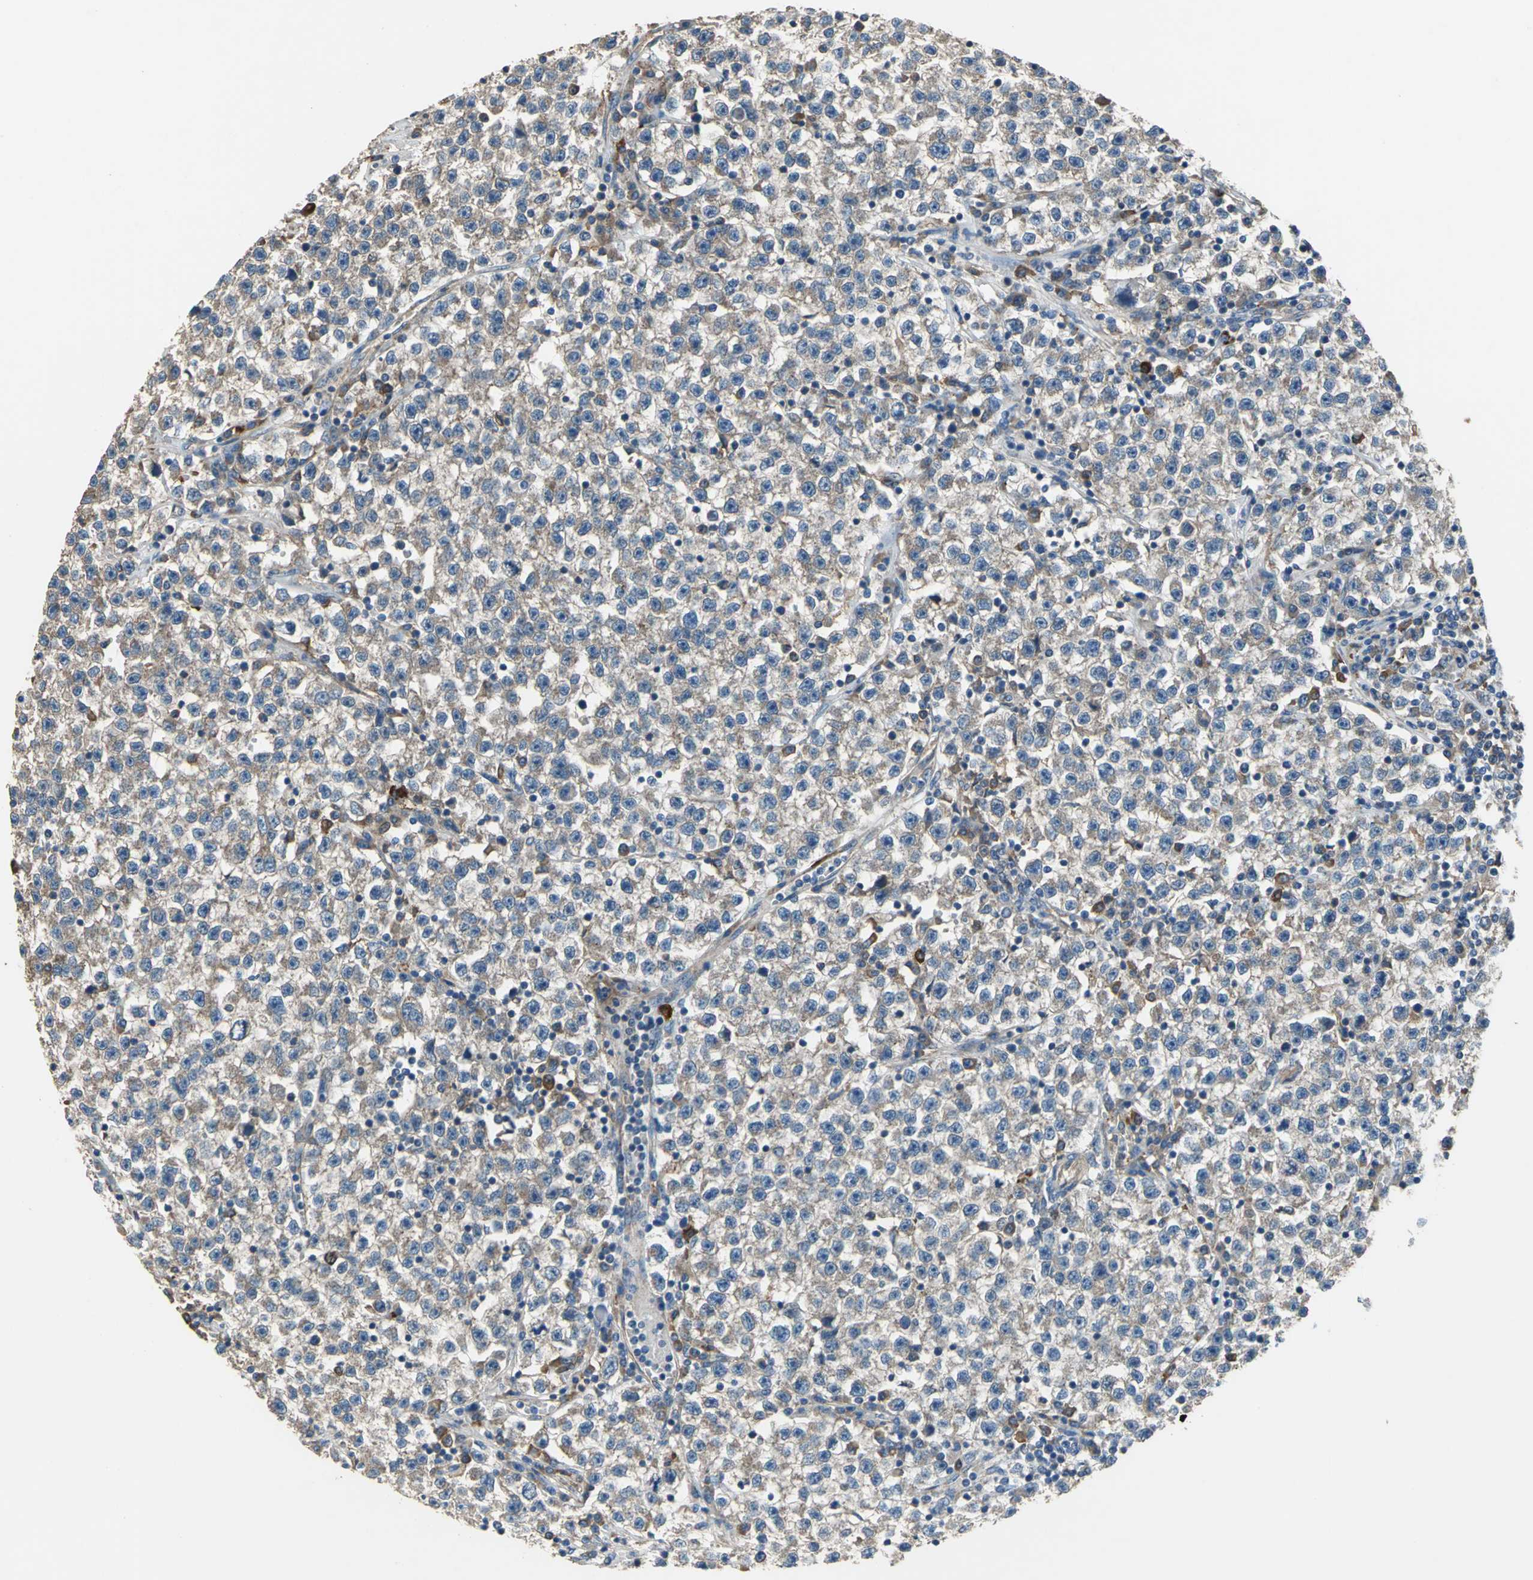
{"staining": {"intensity": "moderate", "quantity": ">75%", "location": "cytoplasmic/membranous"}, "tissue": "testis cancer", "cell_type": "Tumor cells", "image_type": "cancer", "snomed": [{"axis": "morphology", "description": "Seminoma, NOS"}, {"axis": "topography", "description": "Testis"}], "caption": "Testis cancer (seminoma) tissue displays moderate cytoplasmic/membranous positivity in about >75% of tumor cells", "gene": "HEPH", "patient": {"sex": "male", "age": 22}}